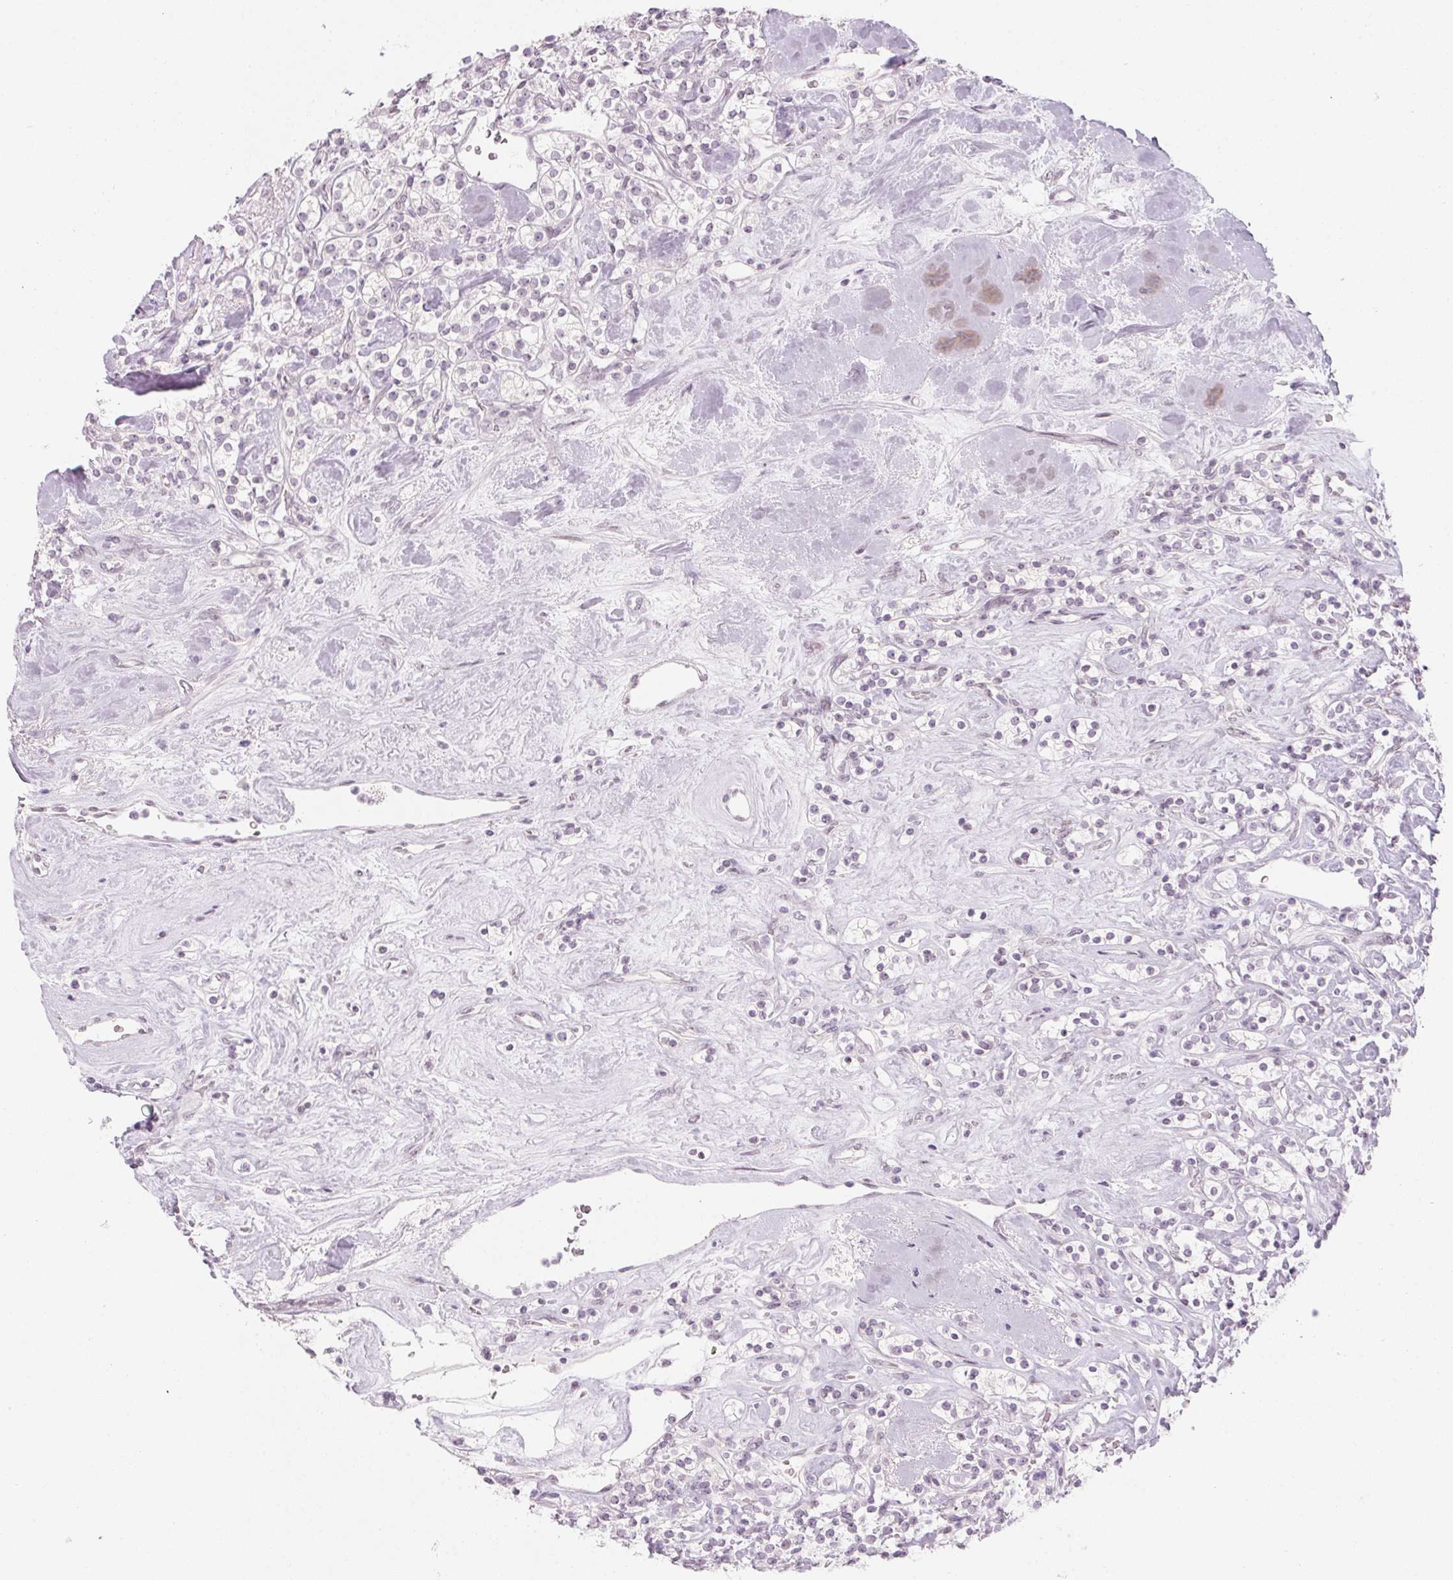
{"staining": {"intensity": "negative", "quantity": "none", "location": "none"}, "tissue": "renal cancer", "cell_type": "Tumor cells", "image_type": "cancer", "snomed": [{"axis": "morphology", "description": "Adenocarcinoma, NOS"}, {"axis": "topography", "description": "Kidney"}], "caption": "Human renal cancer stained for a protein using immunohistochemistry demonstrates no staining in tumor cells.", "gene": "KCNQ2", "patient": {"sex": "male", "age": 77}}